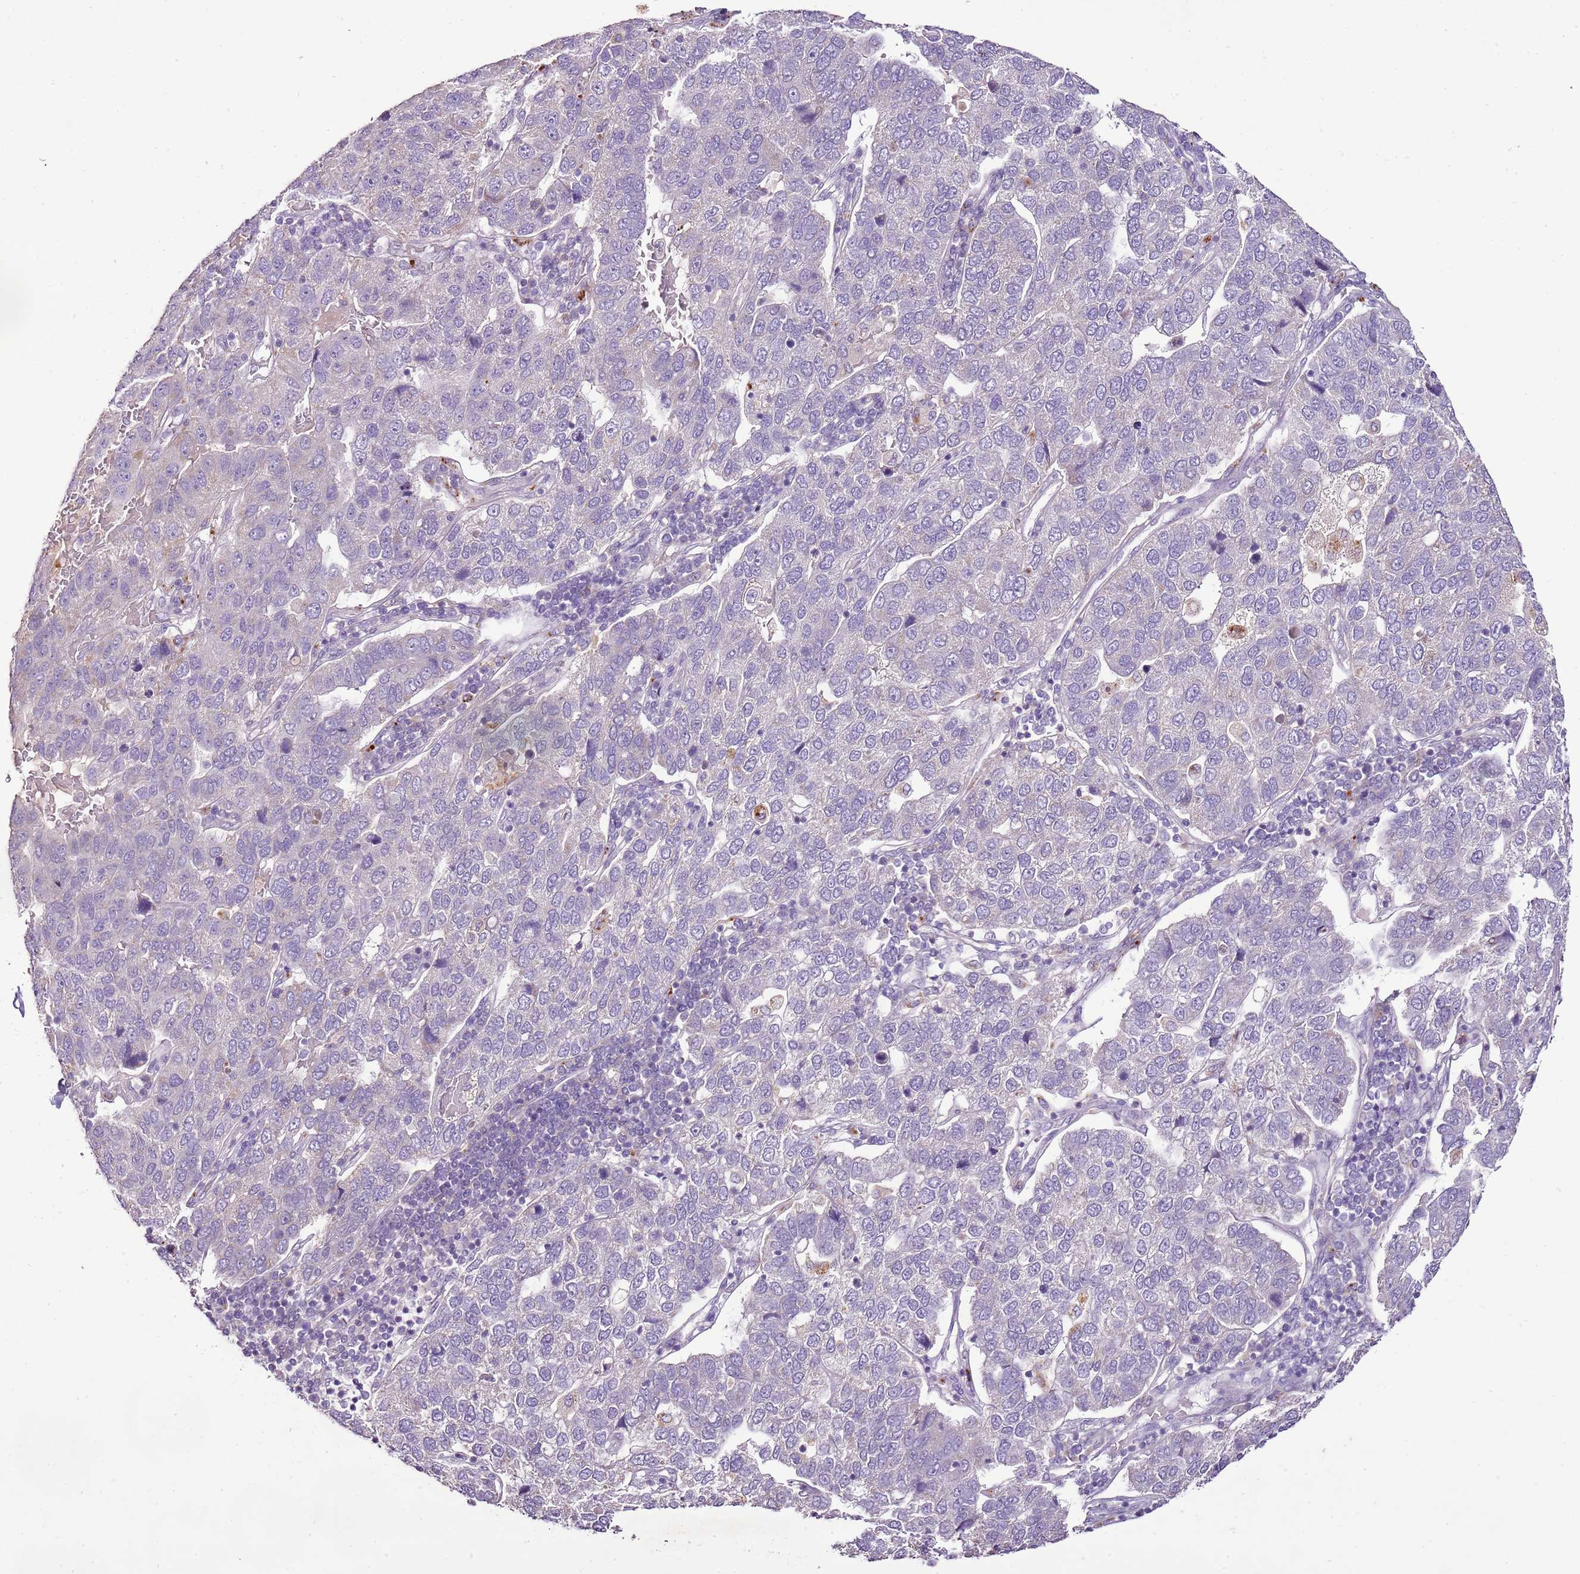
{"staining": {"intensity": "negative", "quantity": "none", "location": "none"}, "tissue": "pancreatic cancer", "cell_type": "Tumor cells", "image_type": "cancer", "snomed": [{"axis": "morphology", "description": "Adenocarcinoma, NOS"}, {"axis": "topography", "description": "Pancreas"}], "caption": "Histopathology image shows no protein positivity in tumor cells of pancreatic cancer tissue. Nuclei are stained in blue.", "gene": "CMKLR1", "patient": {"sex": "female", "age": 61}}